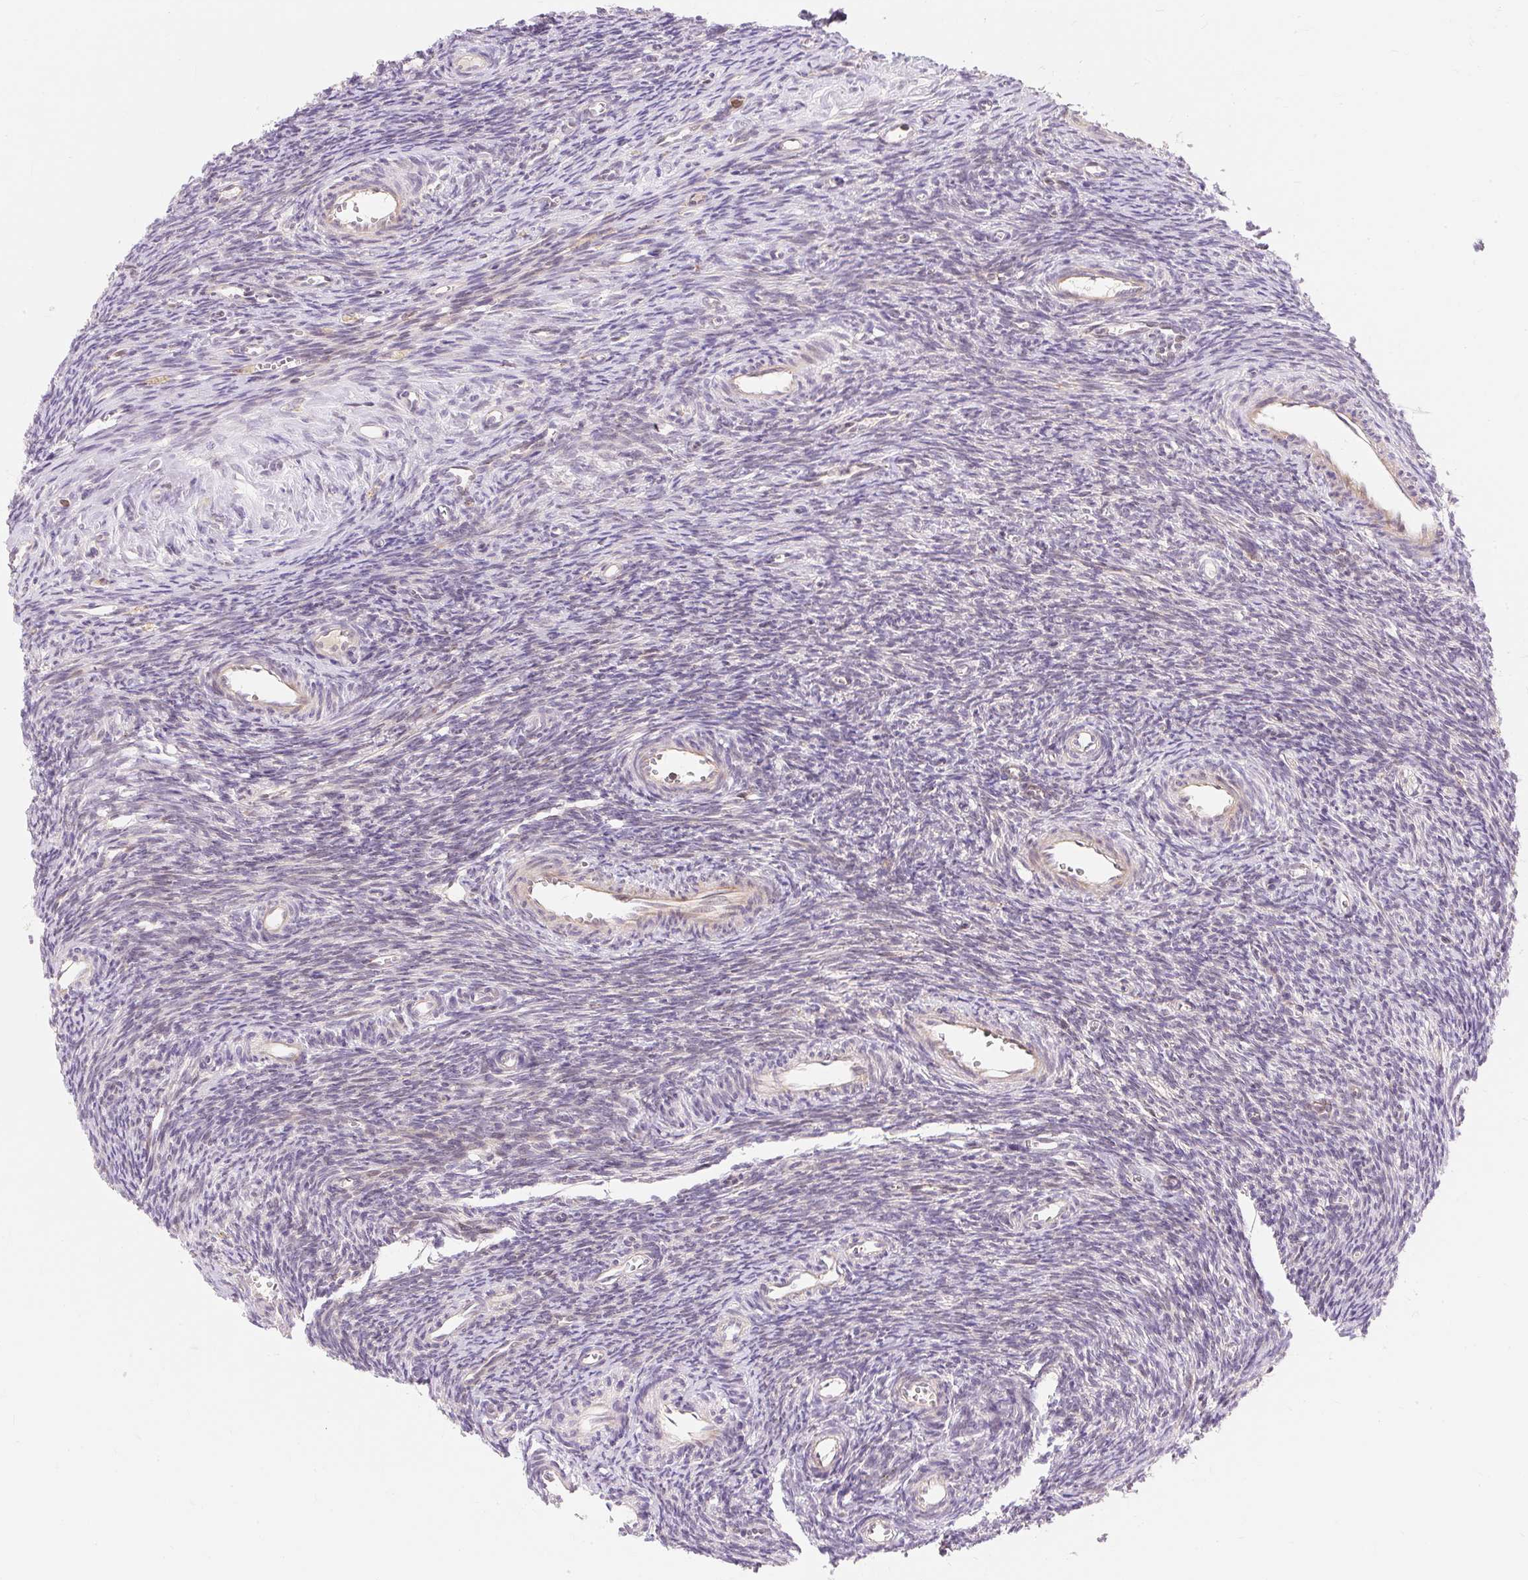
{"staining": {"intensity": "negative", "quantity": "none", "location": "none"}, "tissue": "ovary", "cell_type": "Ovarian stroma cells", "image_type": "normal", "snomed": [{"axis": "morphology", "description": "Normal tissue, NOS"}, {"axis": "topography", "description": "Ovary"}], "caption": "Immunohistochemistry (IHC) micrograph of benign ovary stained for a protein (brown), which displays no staining in ovarian stroma cells.", "gene": "EMC10", "patient": {"sex": "female", "age": 39}}